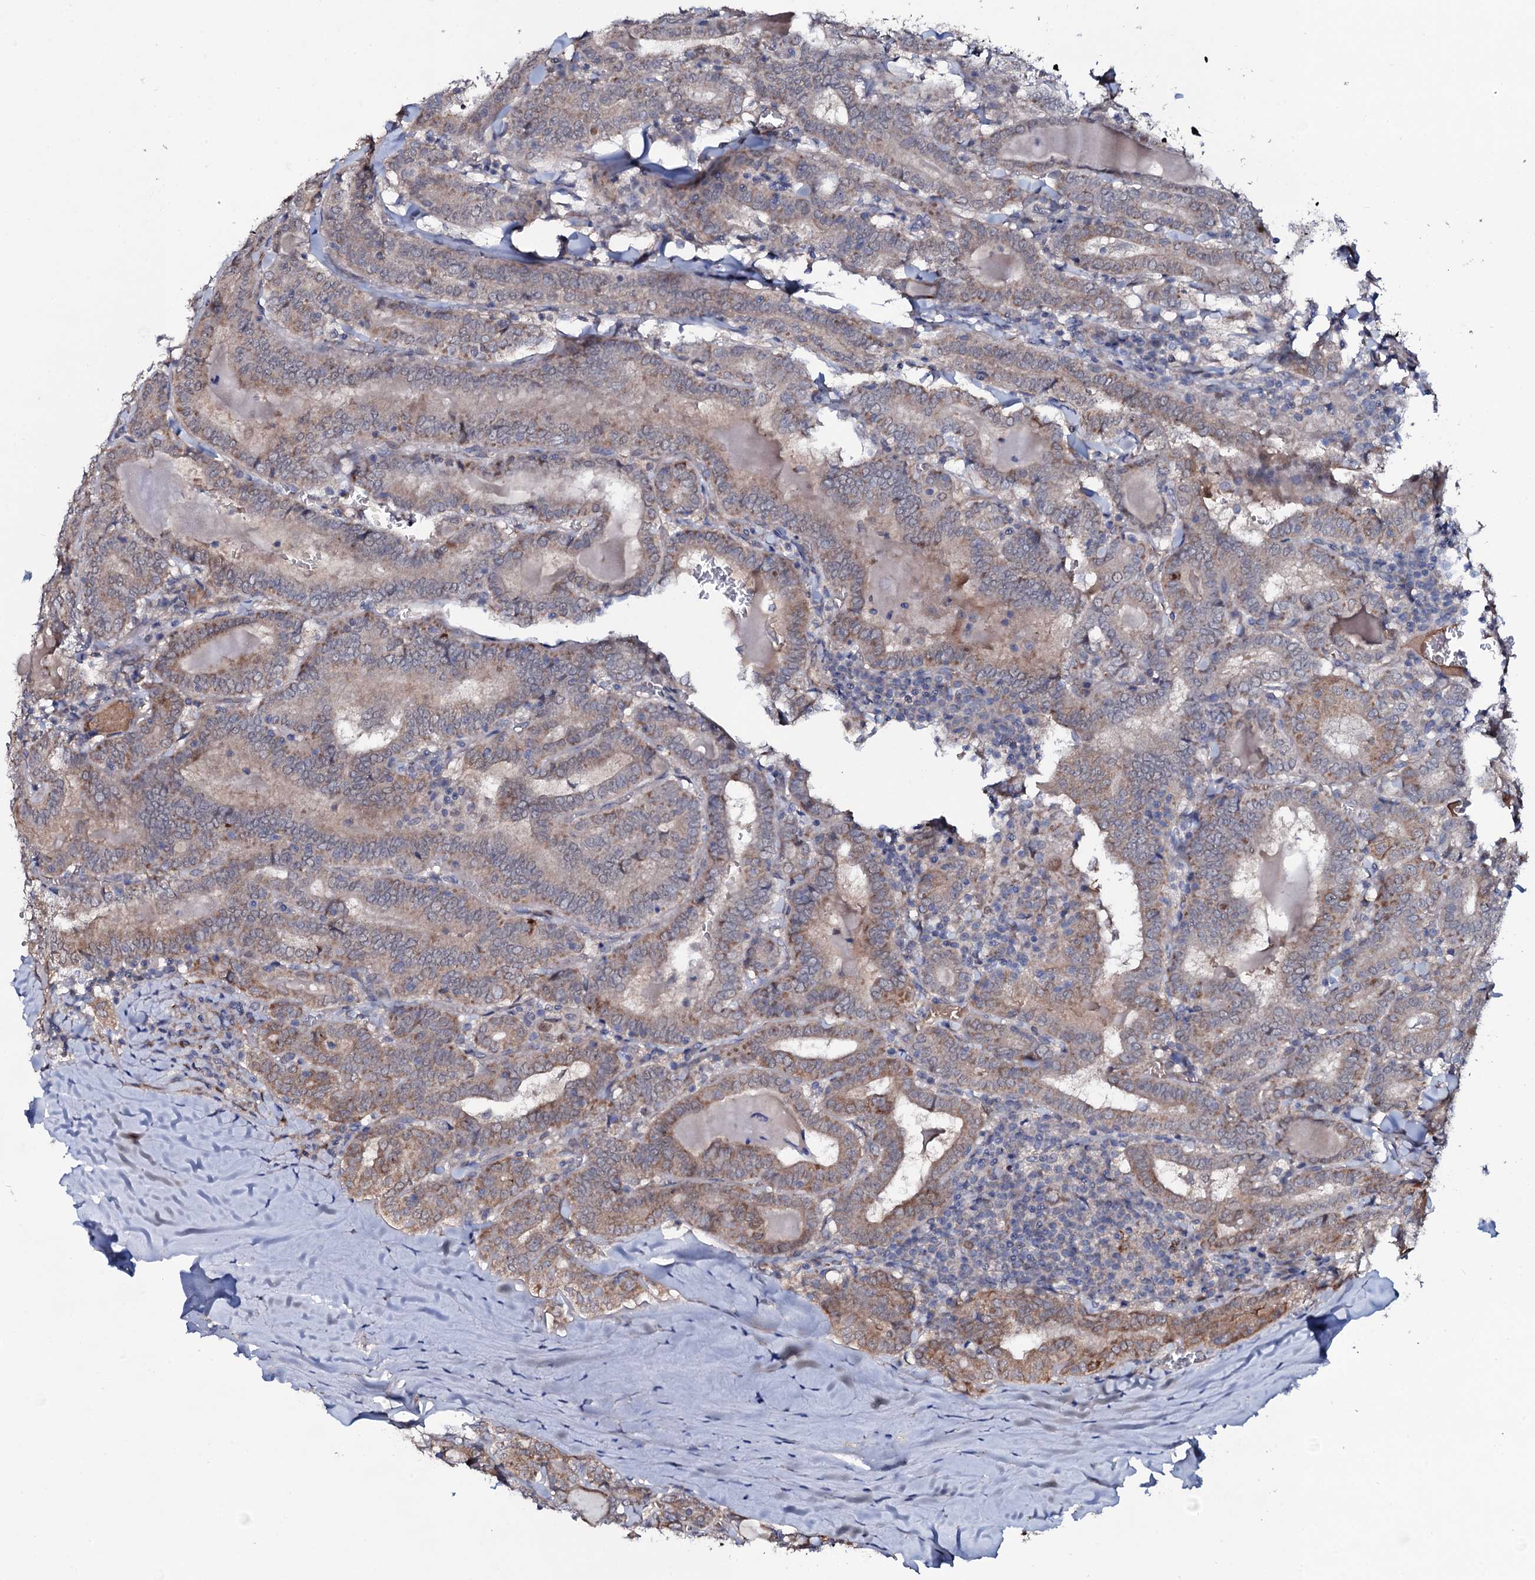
{"staining": {"intensity": "moderate", "quantity": "25%-75%", "location": "cytoplasmic/membranous"}, "tissue": "thyroid cancer", "cell_type": "Tumor cells", "image_type": "cancer", "snomed": [{"axis": "morphology", "description": "Papillary adenocarcinoma, NOS"}, {"axis": "topography", "description": "Thyroid gland"}], "caption": "Human papillary adenocarcinoma (thyroid) stained with a brown dye displays moderate cytoplasmic/membranous positive positivity in about 25%-75% of tumor cells.", "gene": "PPP1R3D", "patient": {"sex": "female", "age": 72}}